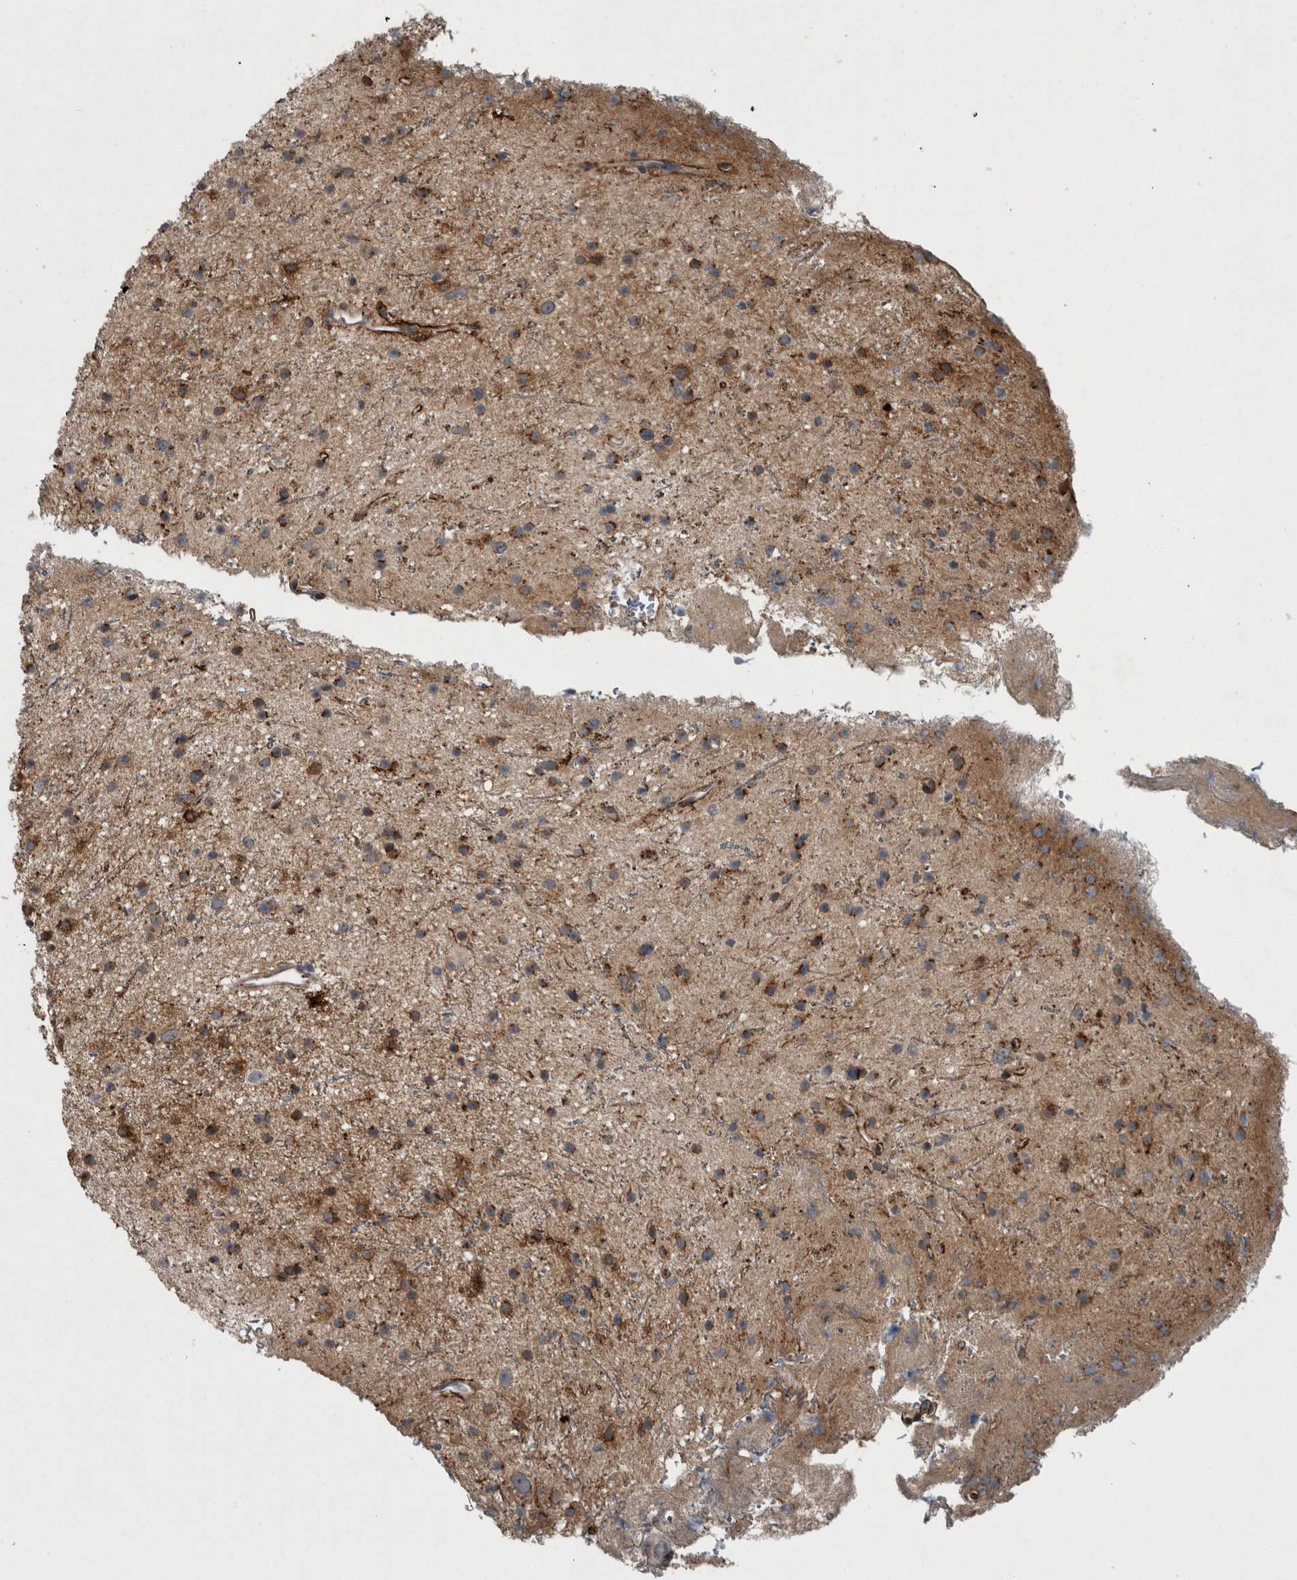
{"staining": {"intensity": "moderate", "quantity": "25%-75%", "location": "cytoplasmic/membranous"}, "tissue": "glioma", "cell_type": "Tumor cells", "image_type": "cancer", "snomed": [{"axis": "morphology", "description": "Glioma, malignant, Low grade"}, {"axis": "topography", "description": "Cerebral cortex"}], "caption": "Malignant glioma (low-grade) stained with a brown dye reveals moderate cytoplasmic/membranous positive expression in about 25%-75% of tumor cells.", "gene": "ZNF345", "patient": {"sex": "female", "age": 39}}